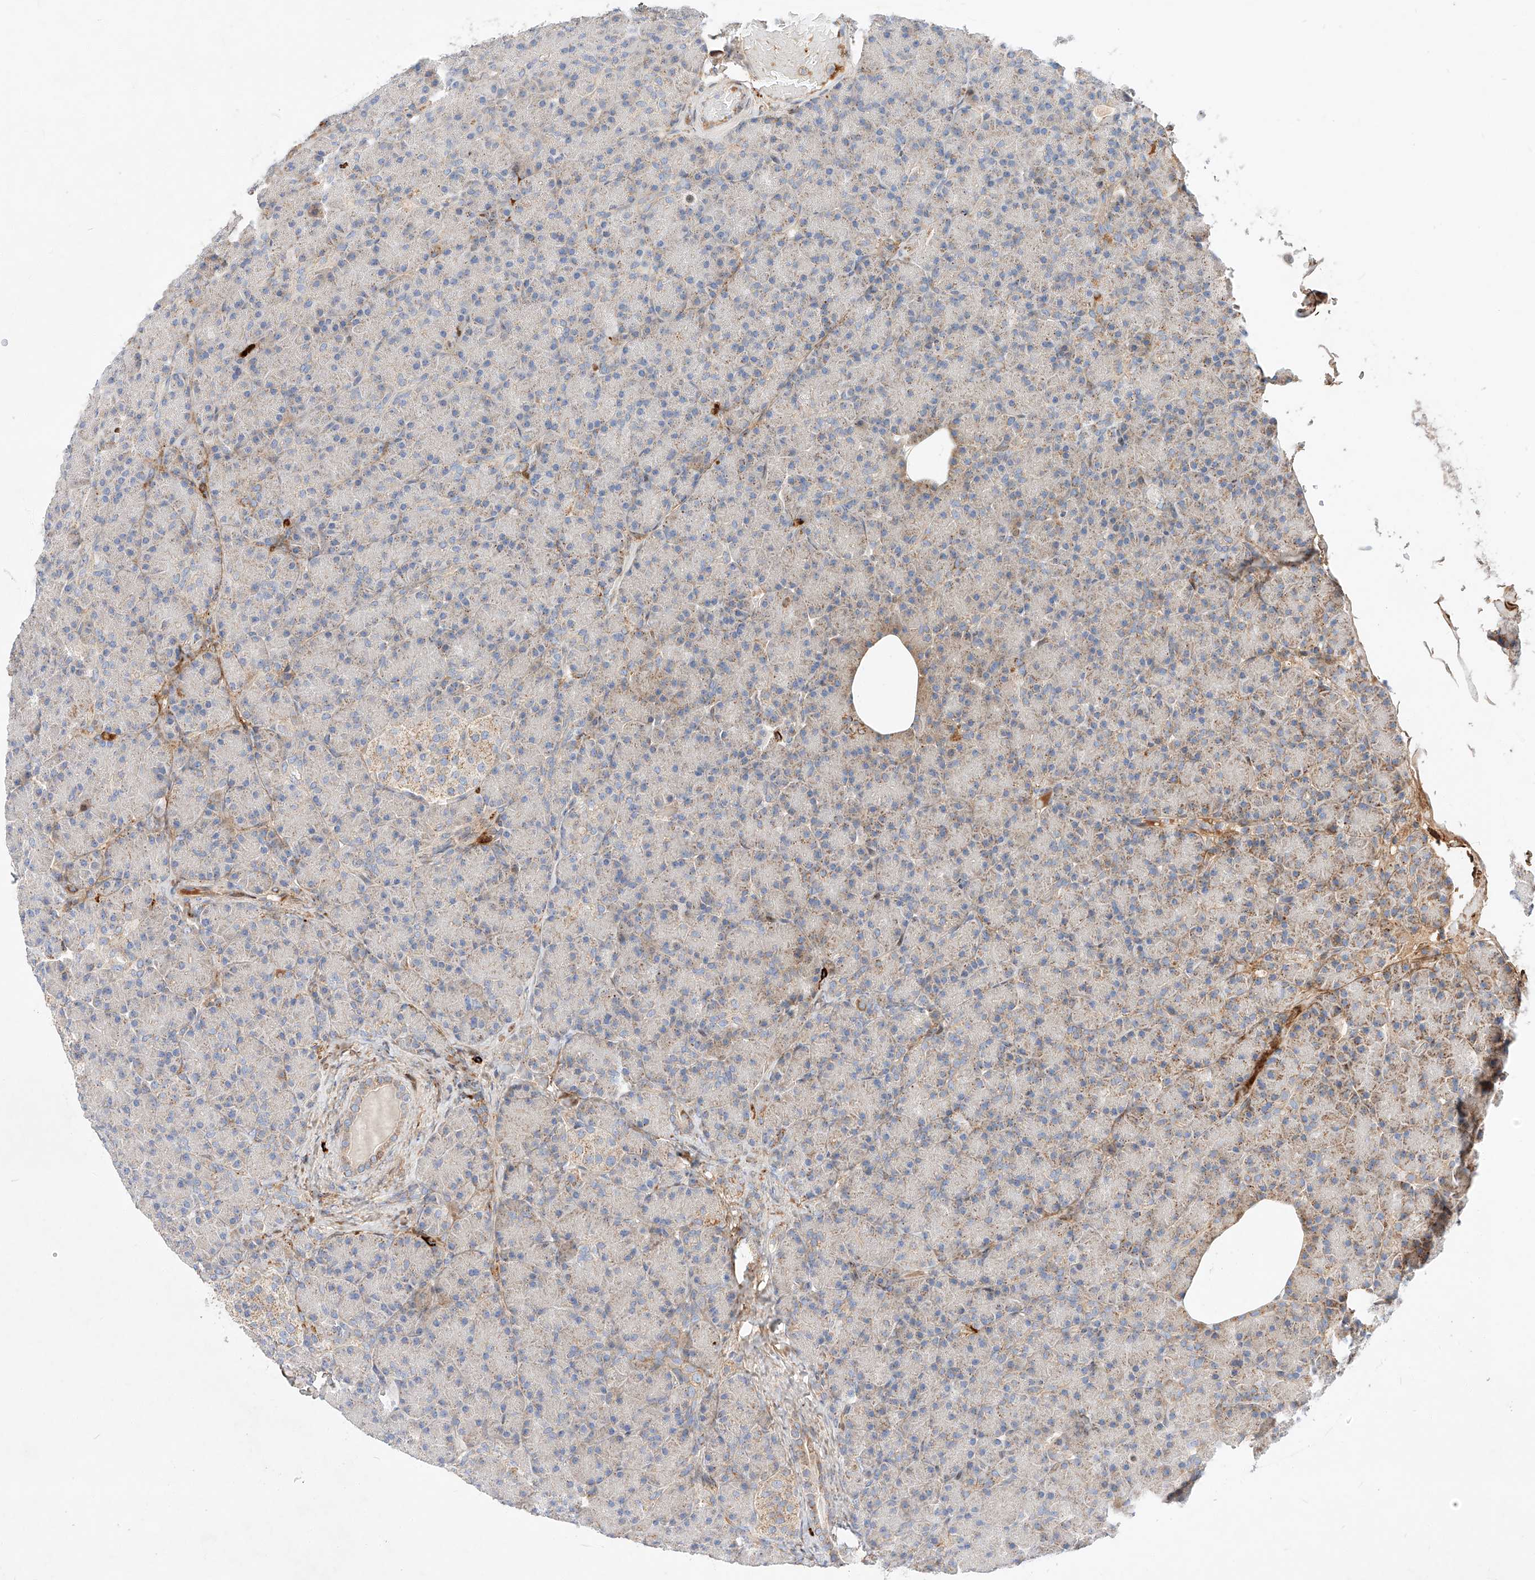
{"staining": {"intensity": "moderate", "quantity": "<25%", "location": "cytoplasmic/membranous"}, "tissue": "pancreas", "cell_type": "Exocrine glandular cells", "image_type": "normal", "snomed": [{"axis": "morphology", "description": "Normal tissue, NOS"}, {"axis": "topography", "description": "Pancreas"}], "caption": "This histopathology image demonstrates unremarkable pancreas stained with immunohistochemistry (IHC) to label a protein in brown. The cytoplasmic/membranous of exocrine glandular cells show moderate positivity for the protein. Nuclei are counter-stained blue.", "gene": "OSGEPL1", "patient": {"sex": "female", "age": 43}}